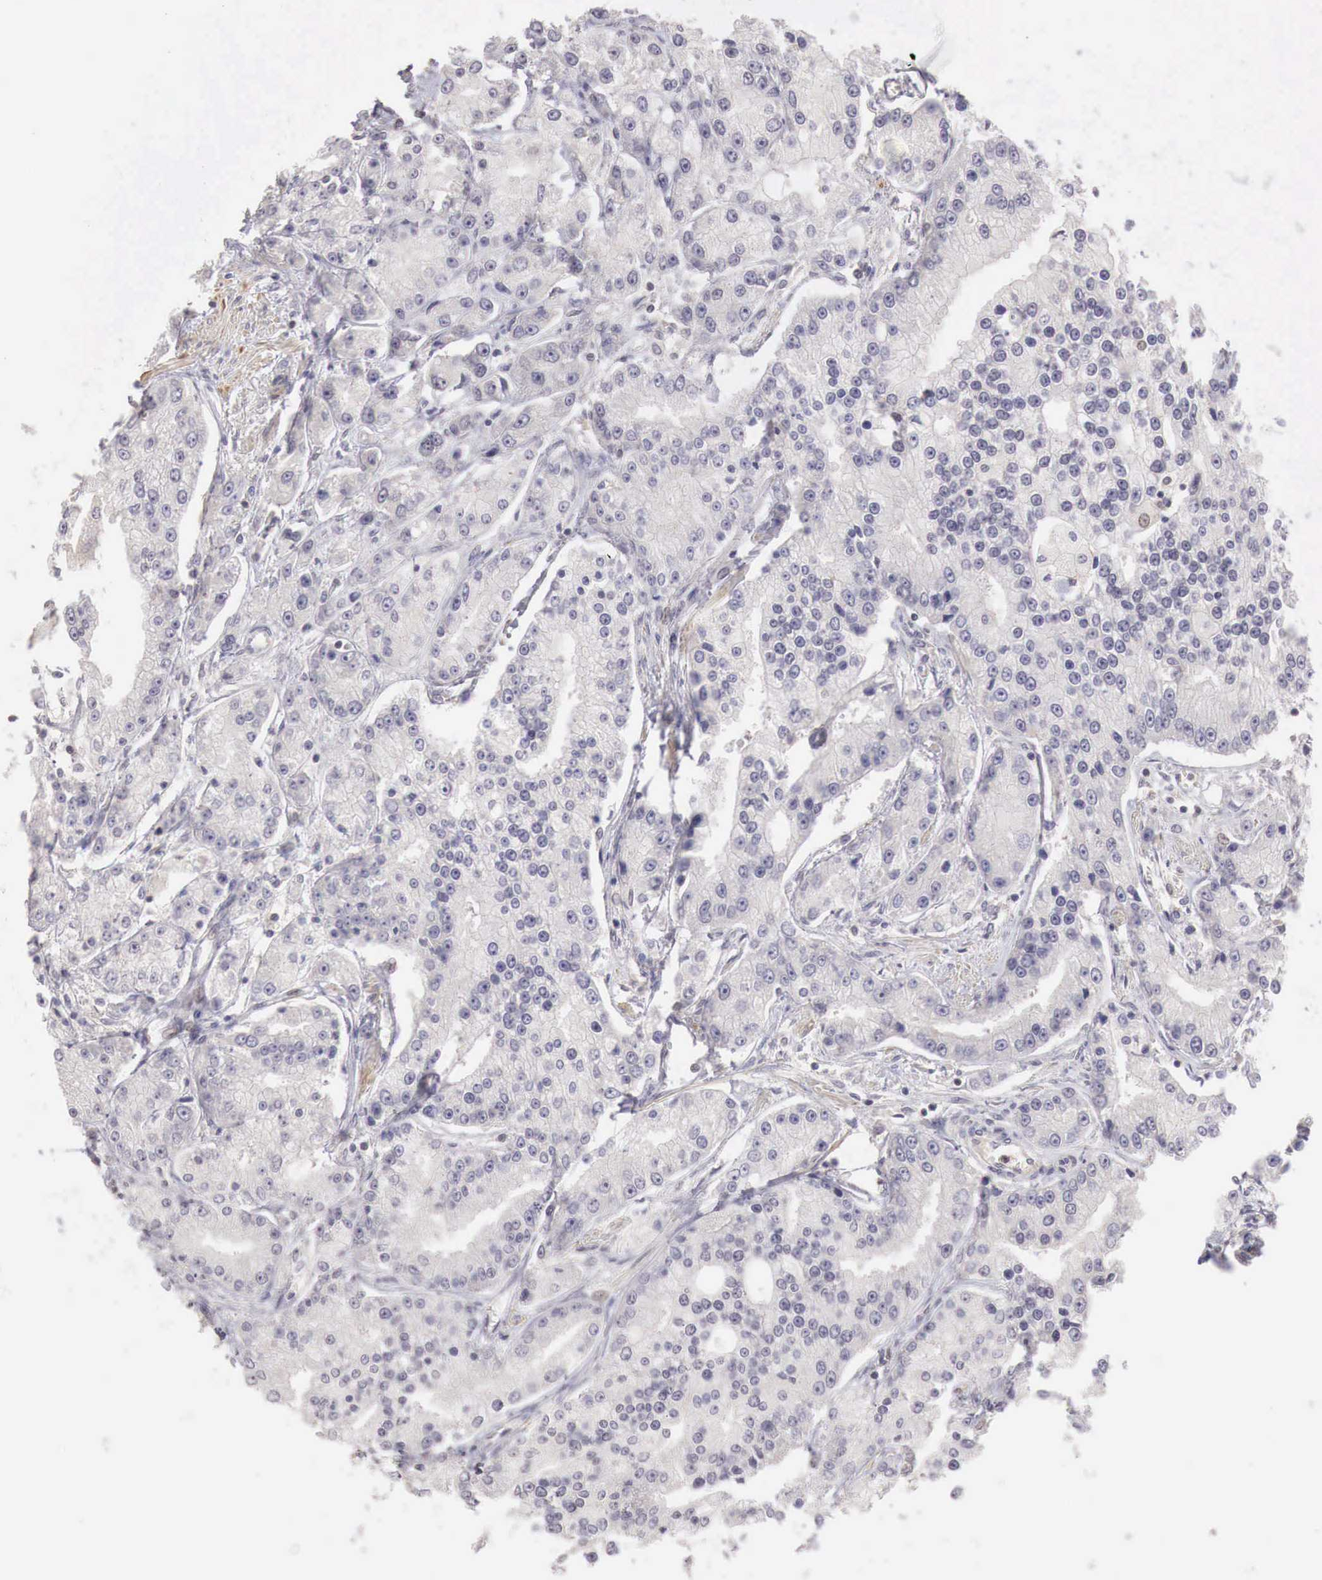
{"staining": {"intensity": "negative", "quantity": "none", "location": "none"}, "tissue": "prostate cancer", "cell_type": "Tumor cells", "image_type": "cancer", "snomed": [{"axis": "morphology", "description": "Adenocarcinoma, Medium grade"}, {"axis": "topography", "description": "Prostate"}], "caption": "This is an IHC photomicrograph of prostate cancer. There is no positivity in tumor cells.", "gene": "TBC1D9", "patient": {"sex": "male", "age": 72}}